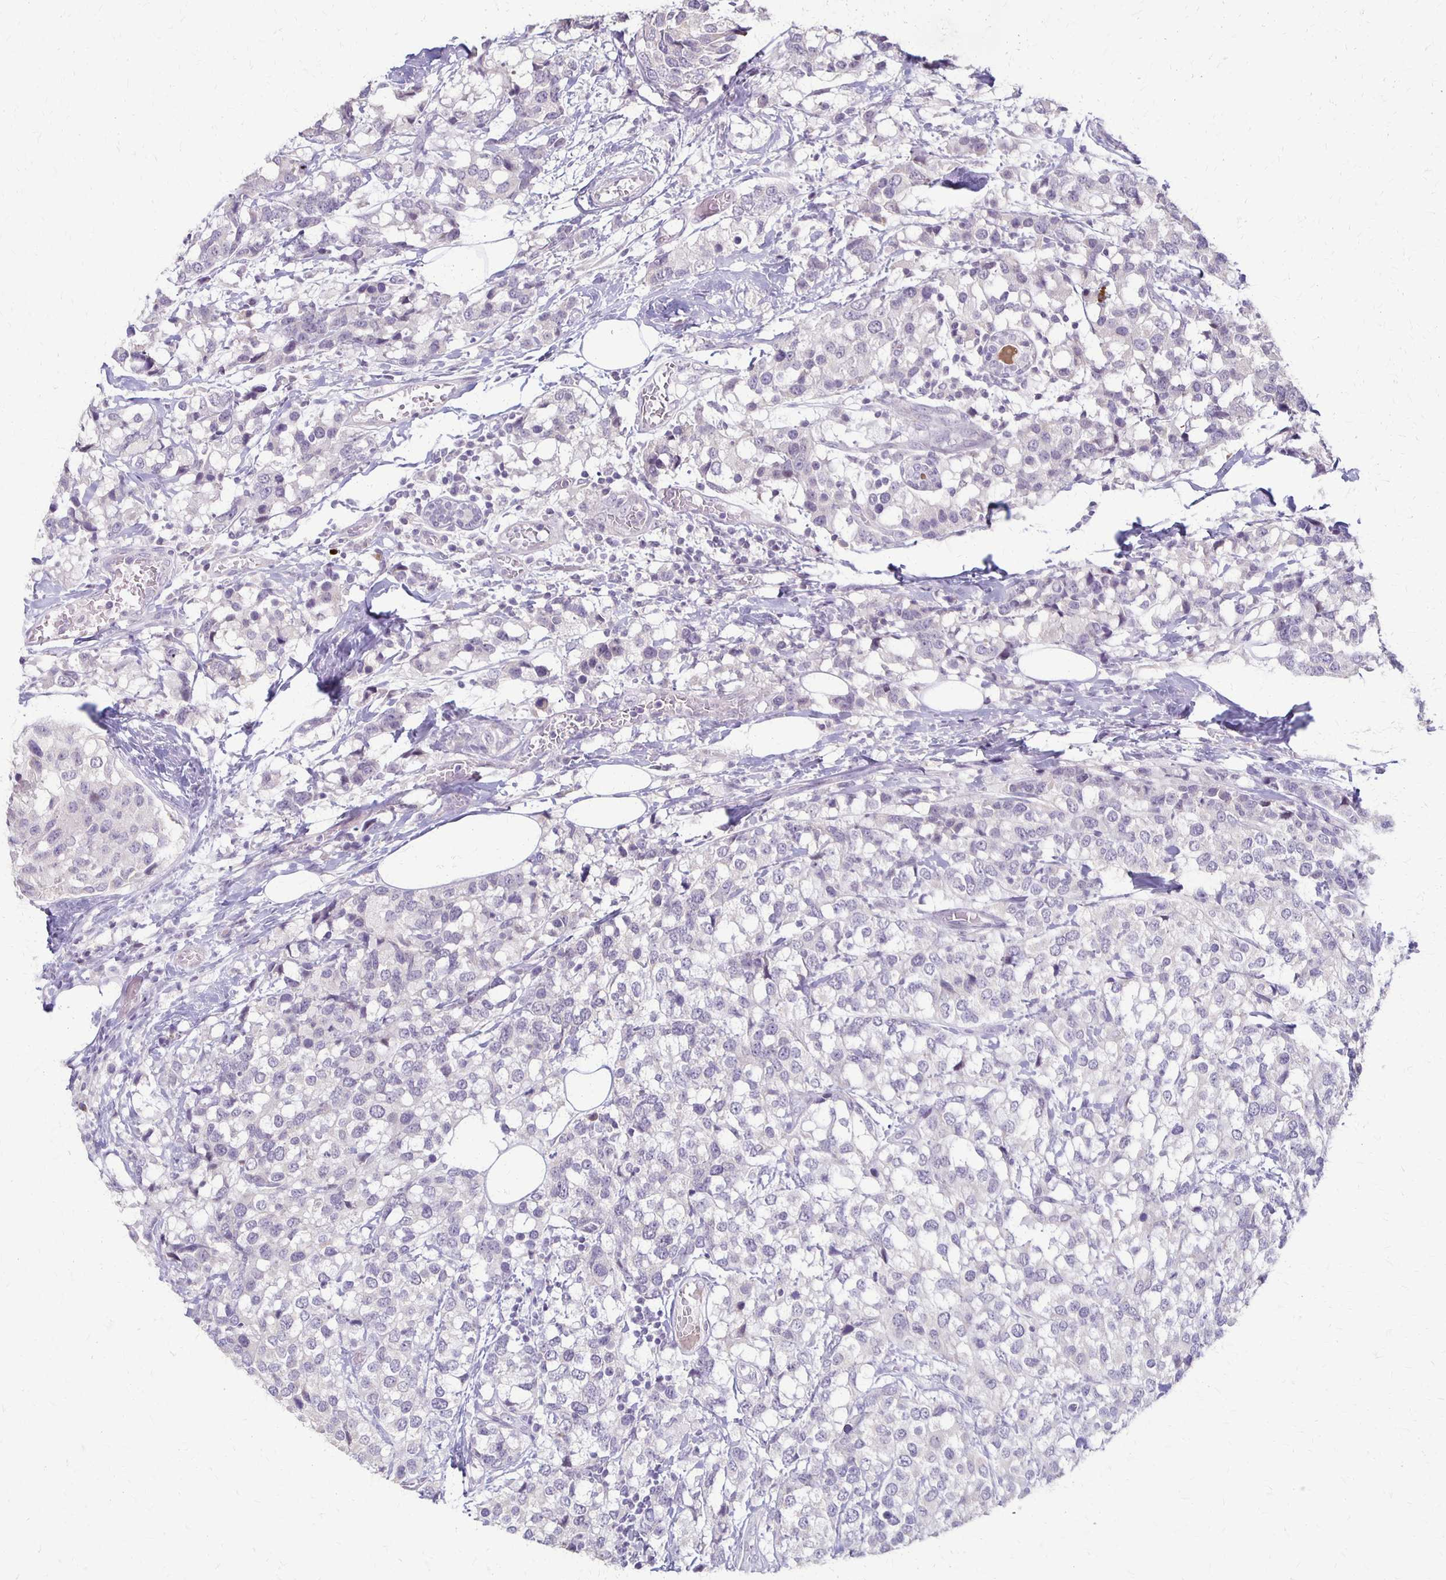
{"staining": {"intensity": "negative", "quantity": "none", "location": "none"}, "tissue": "breast cancer", "cell_type": "Tumor cells", "image_type": "cancer", "snomed": [{"axis": "morphology", "description": "Lobular carcinoma"}, {"axis": "topography", "description": "Breast"}], "caption": "Immunohistochemistry micrograph of breast lobular carcinoma stained for a protein (brown), which displays no expression in tumor cells.", "gene": "SLC35E2B", "patient": {"sex": "female", "age": 59}}